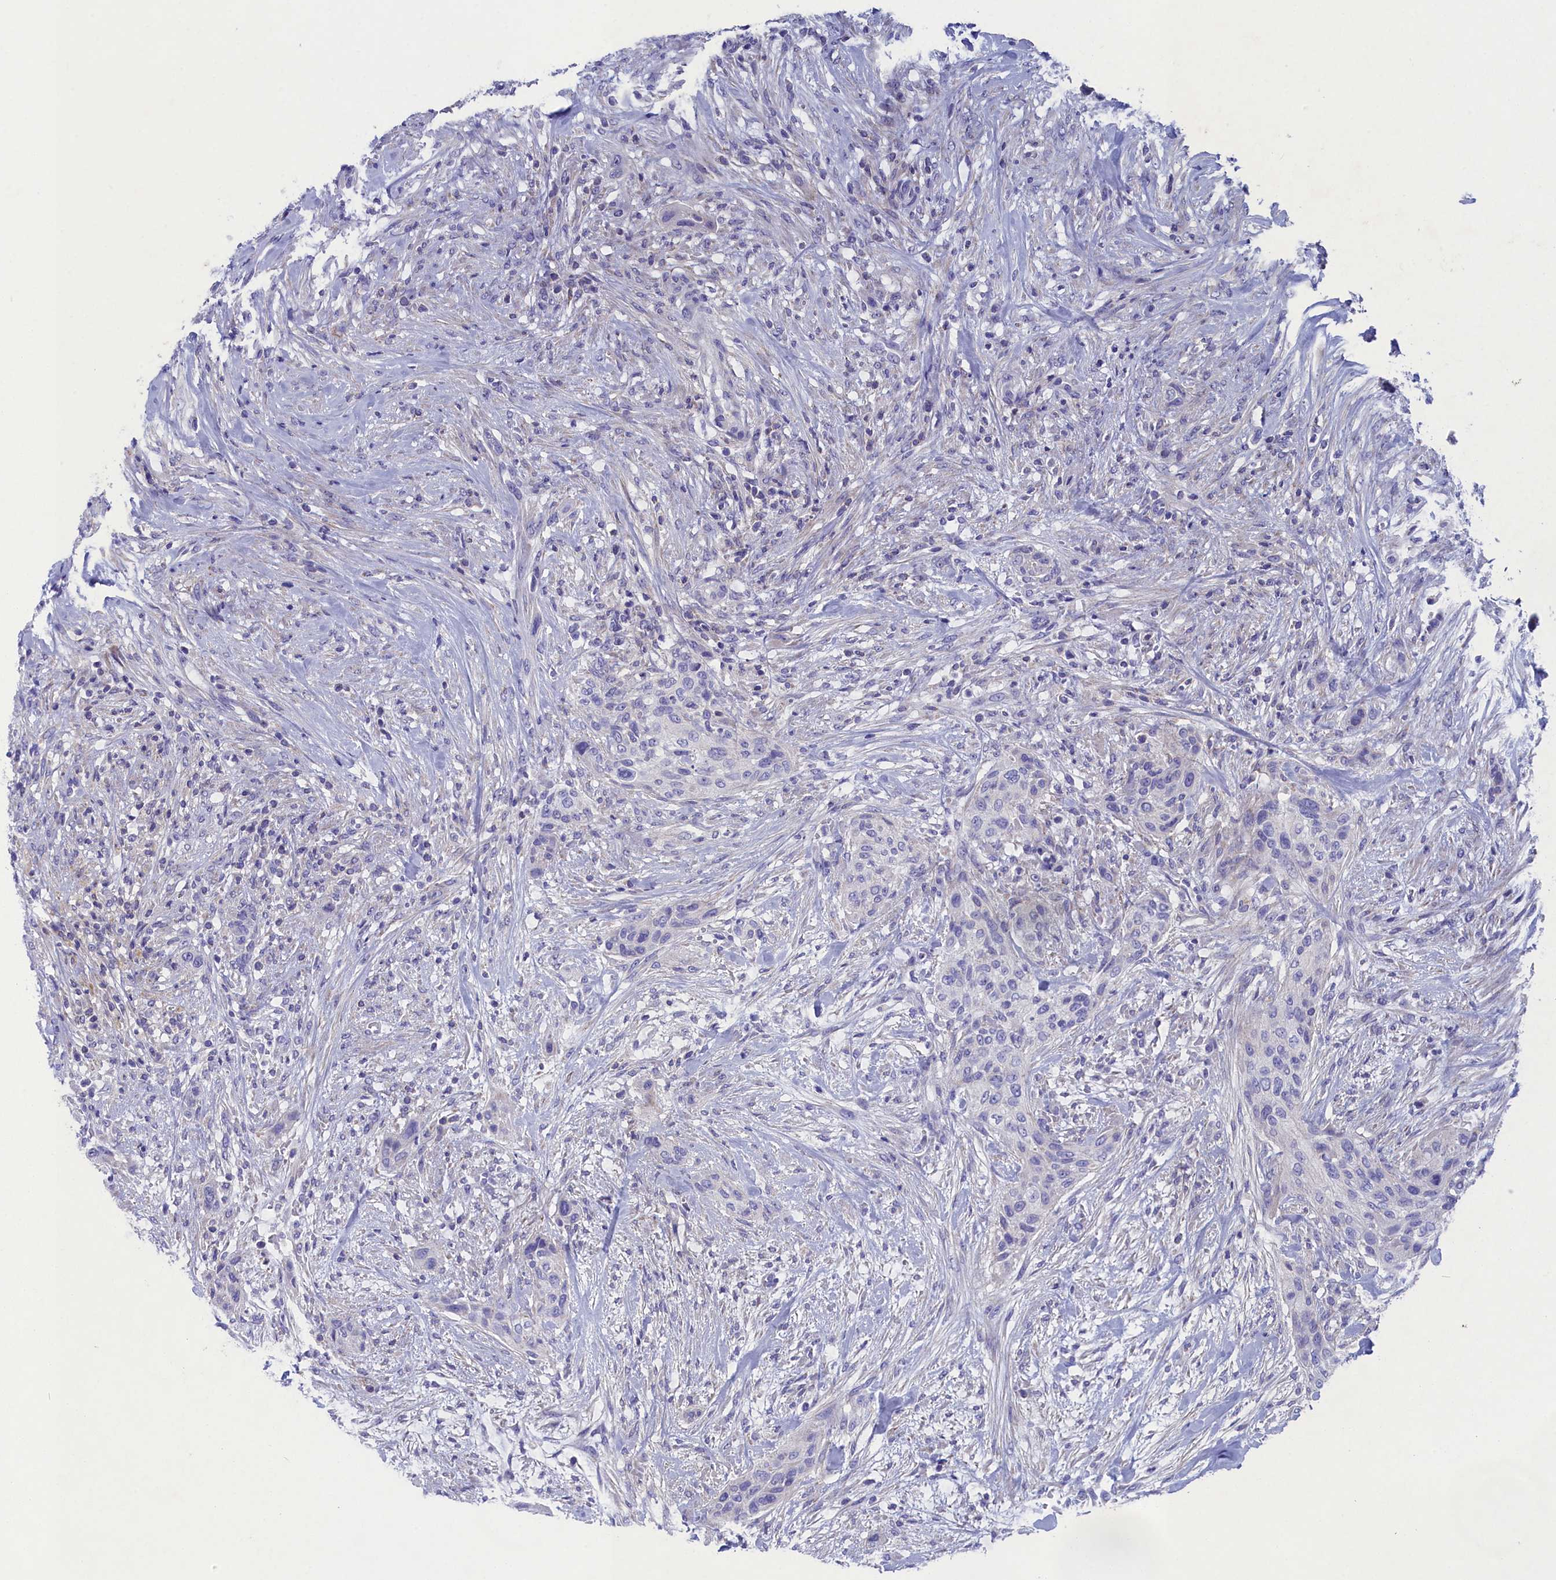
{"staining": {"intensity": "negative", "quantity": "none", "location": "none"}, "tissue": "urothelial cancer", "cell_type": "Tumor cells", "image_type": "cancer", "snomed": [{"axis": "morphology", "description": "Urothelial carcinoma, High grade"}, {"axis": "topography", "description": "Urinary bladder"}], "caption": "The photomicrograph exhibits no significant staining in tumor cells of urothelial carcinoma (high-grade).", "gene": "PRDM12", "patient": {"sex": "male", "age": 35}}